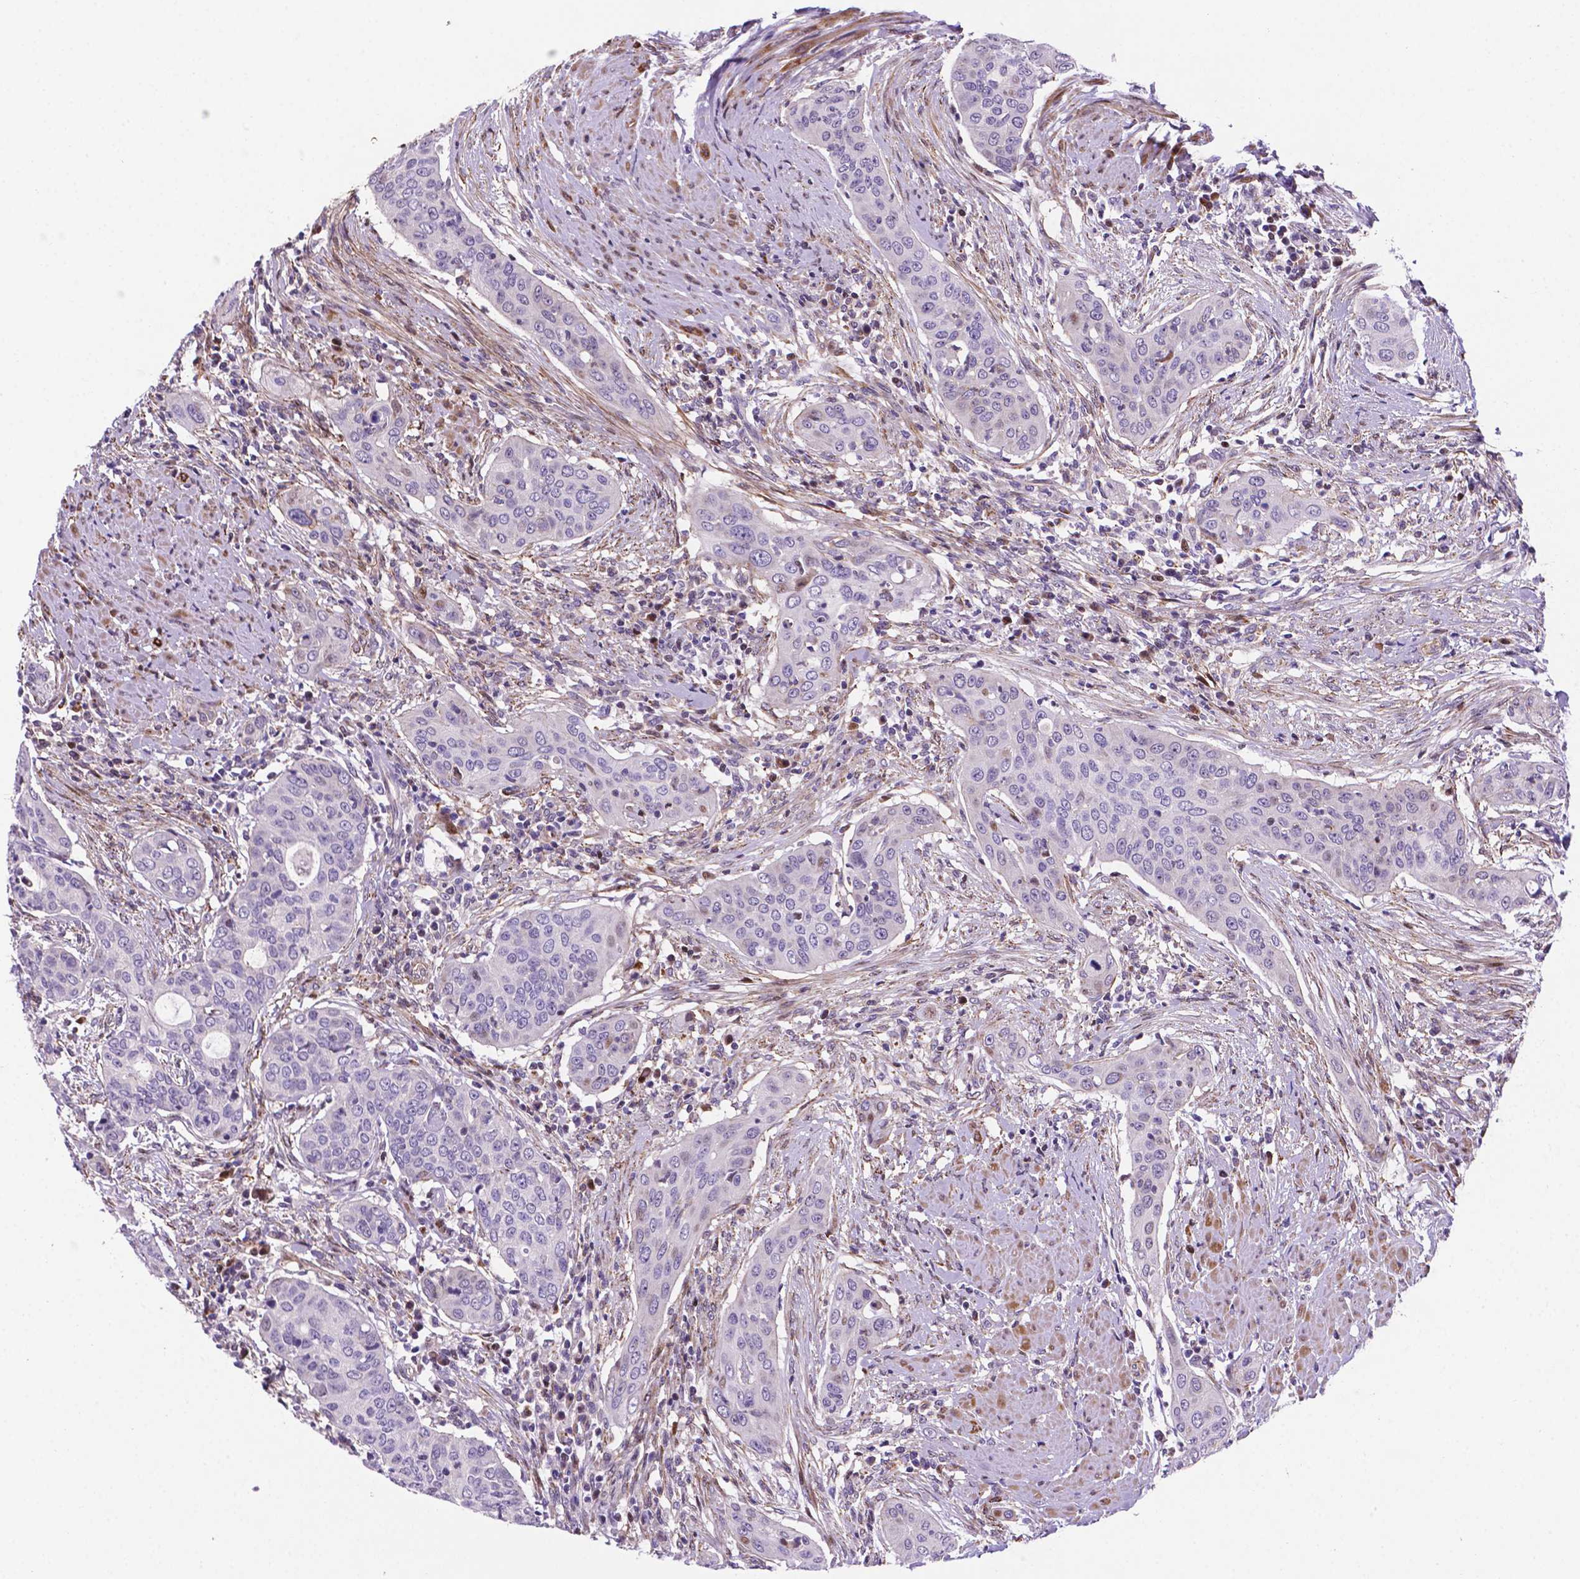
{"staining": {"intensity": "moderate", "quantity": "<25%", "location": "nuclear"}, "tissue": "urothelial cancer", "cell_type": "Tumor cells", "image_type": "cancer", "snomed": [{"axis": "morphology", "description": "Urothelial carcinoma, High grade"}, {"axis": "topography", "description": "Urinary bladder"}], "caption": "Urothelial cancer tissue displays moderate nuclear positivity in approximately <25% of tumor cells, visualized by immunohistochemistry.", "gene": "TM4SF20", "patient": {"sex": "male", "age": 82}}